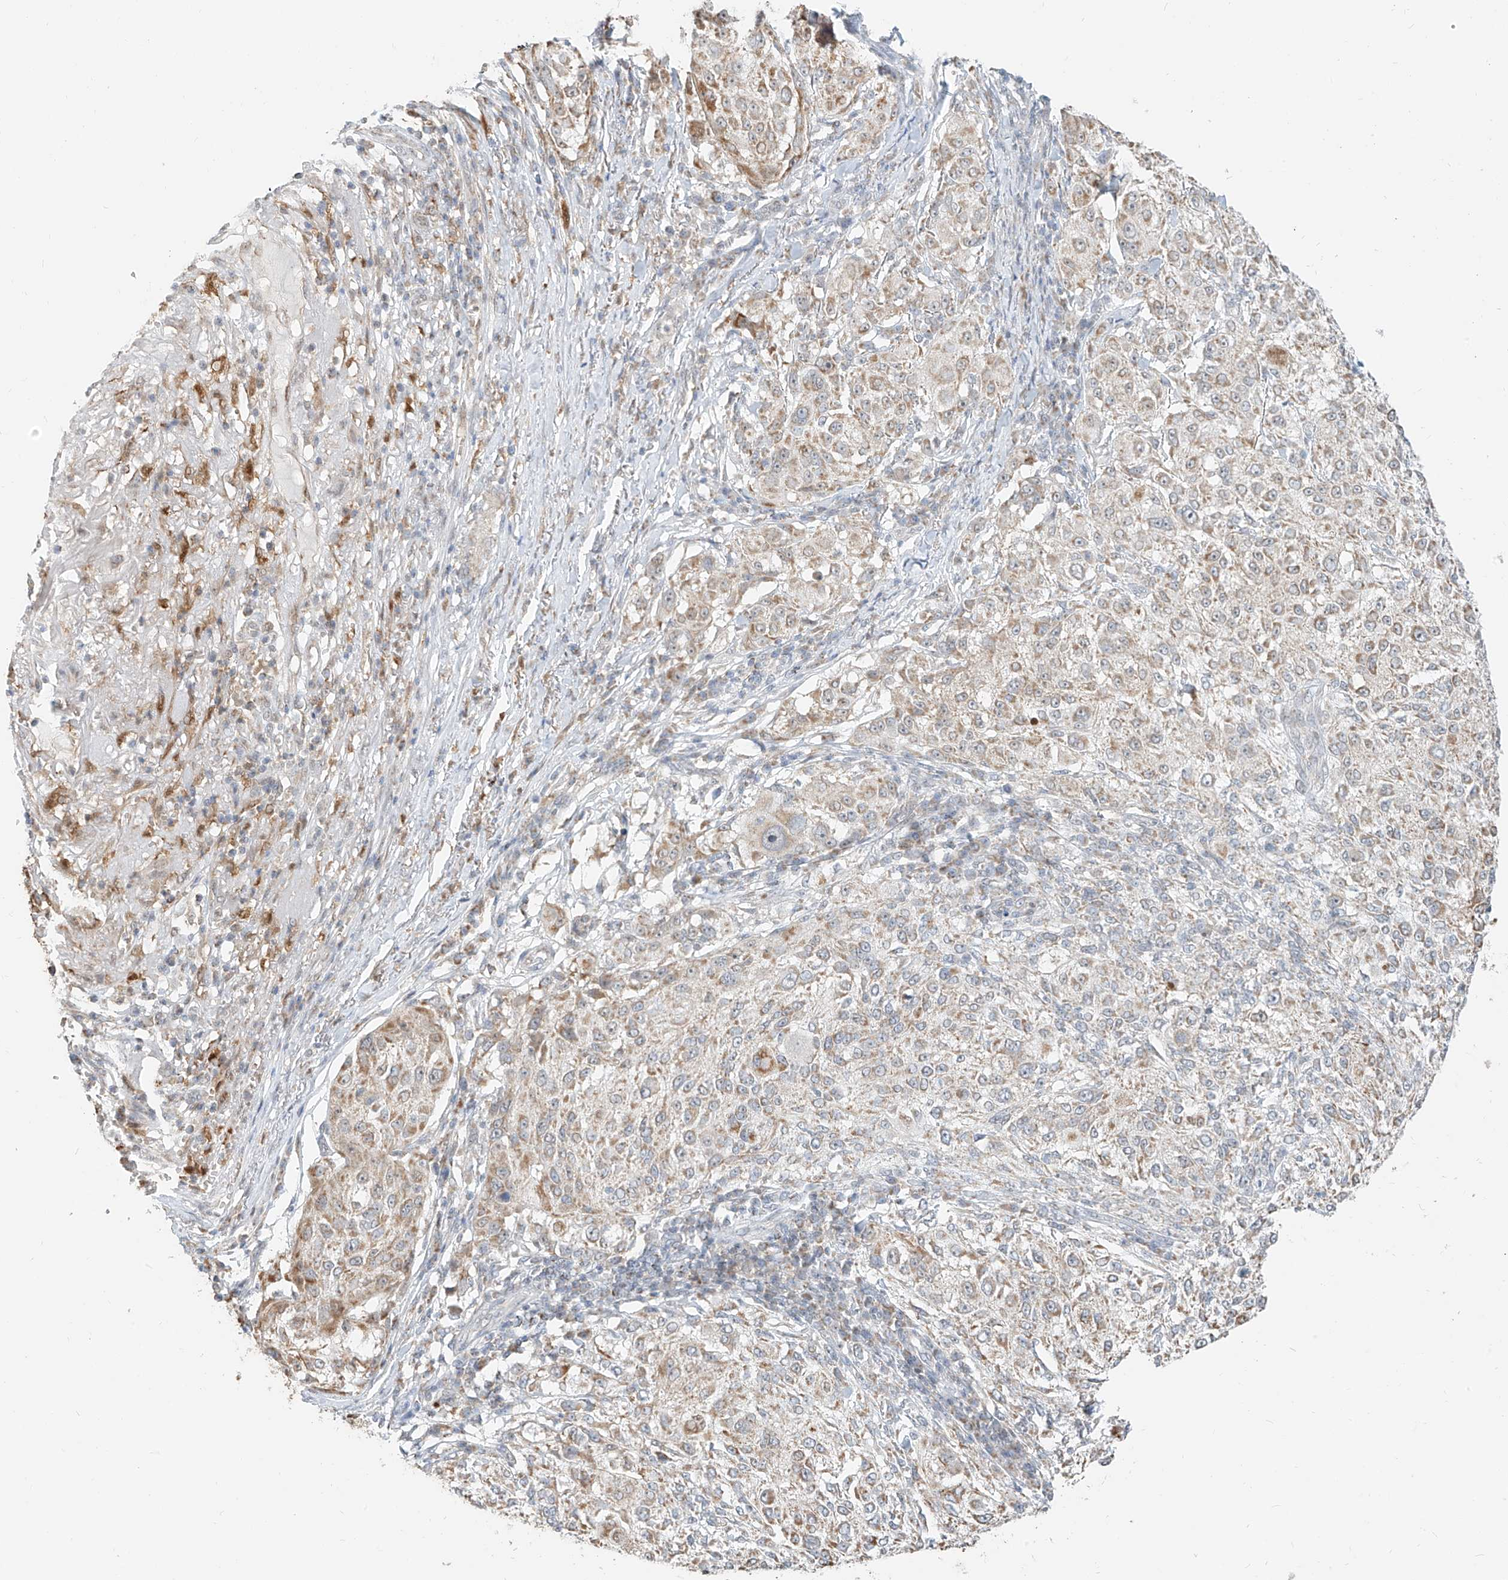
{"staining": {"intensity": "weak", "quantity": ">75%", "location": "cytoplasmic/membranous"}, "tissue": "melanoma", "cell_type": "Tumor cells", "image_type": "cancer", "snomed": [{"axis": "morphology", "description": "Necrosis, NOS"}, {"axis": "morphology", "description": "Malignant melanoma, NOS"}, {"axis": "topography", "description": "Skin"}], "caption": "Human melanoma stained with a protein marker exhibits weak staining in tumor cells.", "gene": "MTUS2", "patient": {"sex": "female", "age": 87}}